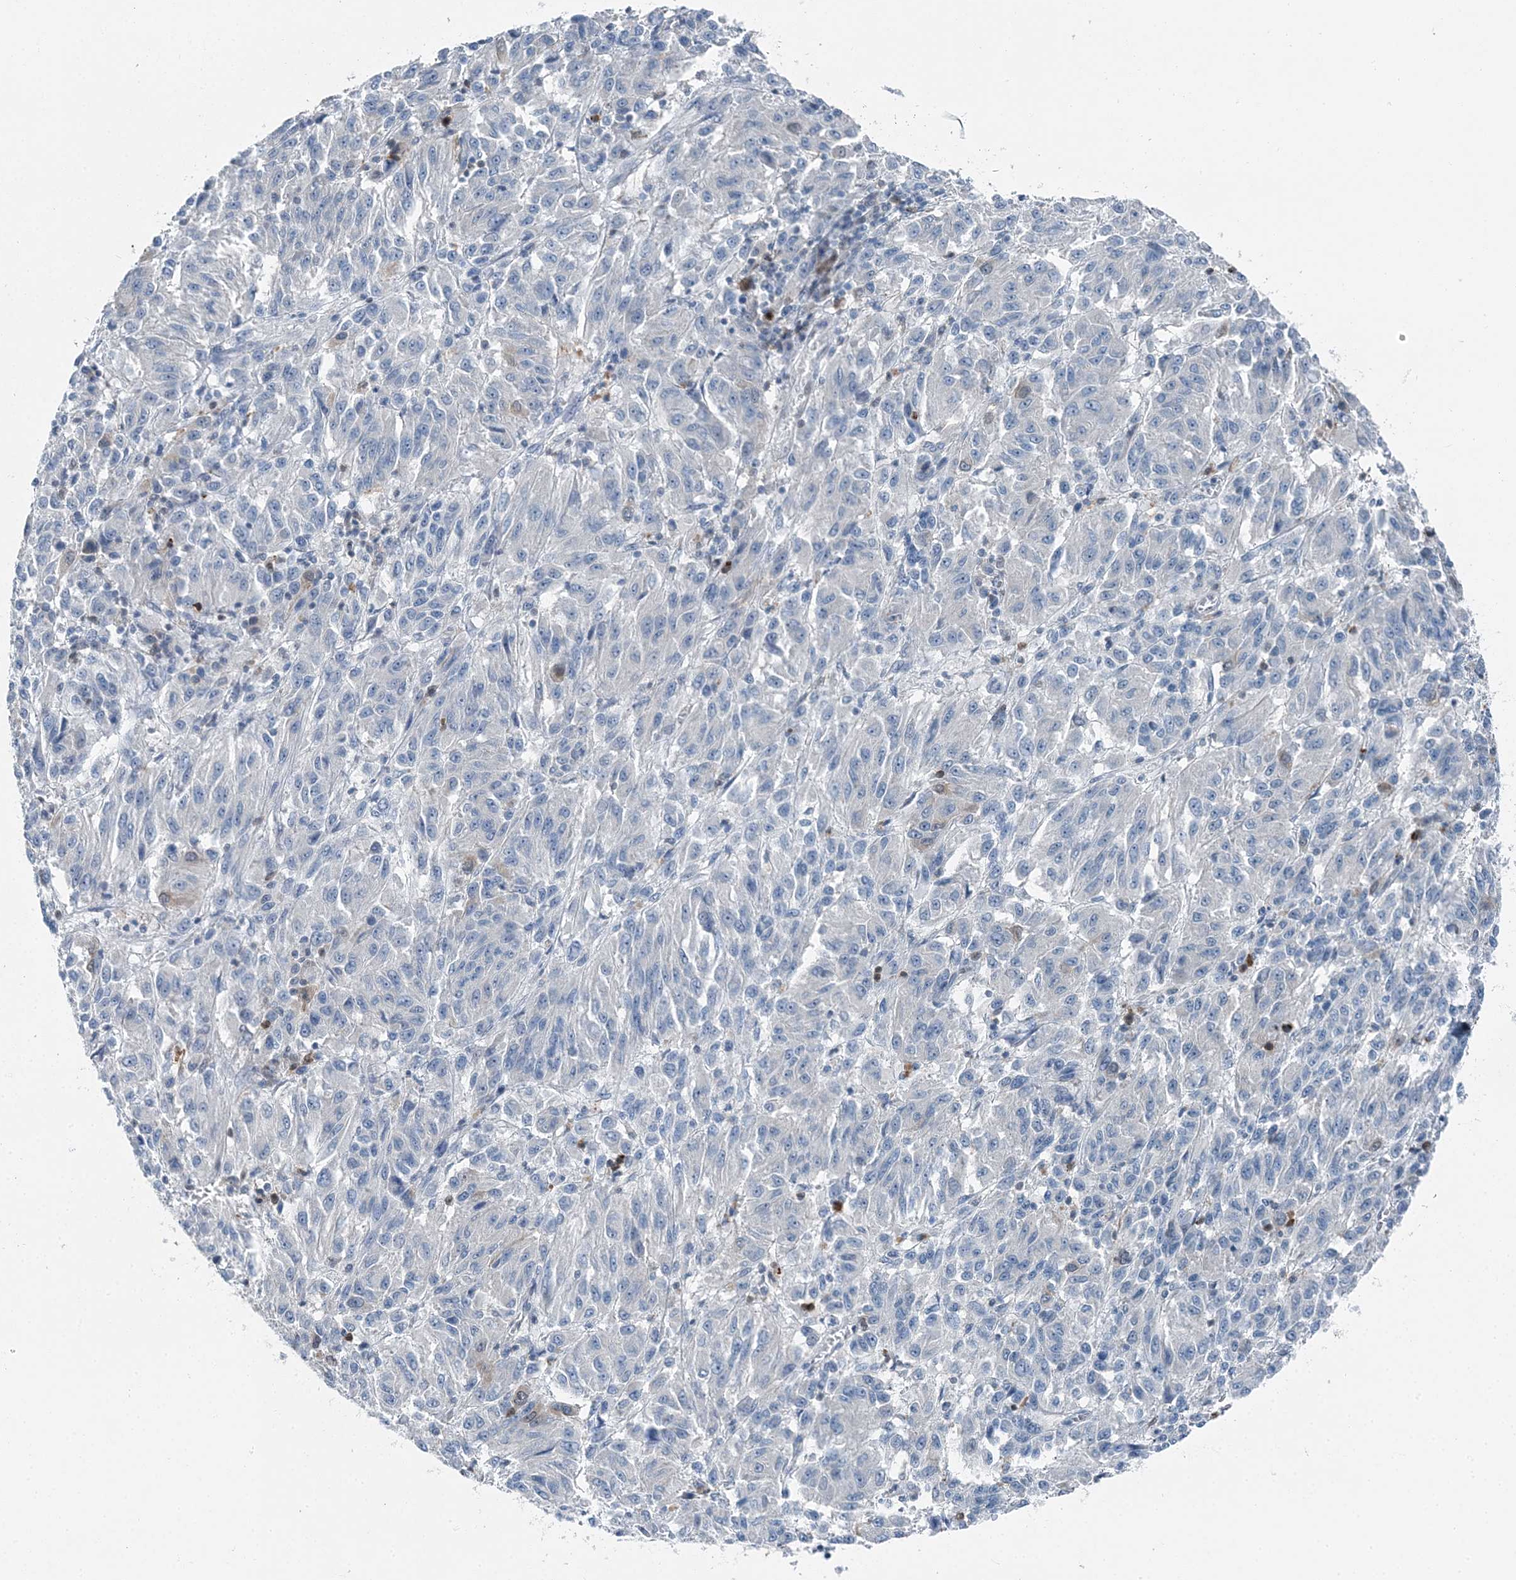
{"staining": {"intensity": "negative", "quantity": "none", "location": "none"}, "tissue": "melanoma", "cell_type": "Tumor cells", "image_type": "cancer", "snomed": [{"axis": "morphology", "description": "Malignant melanoma, Metastatic site"}, {"axis": "topography", "description": "Lung"}], "caption": "This is an IHC histopathology image of human malignant melanoma (metastatic site). There is no expression in tumor cells.", "gene": "HAT1", "patient": {"sex": "male", "age": 64}}